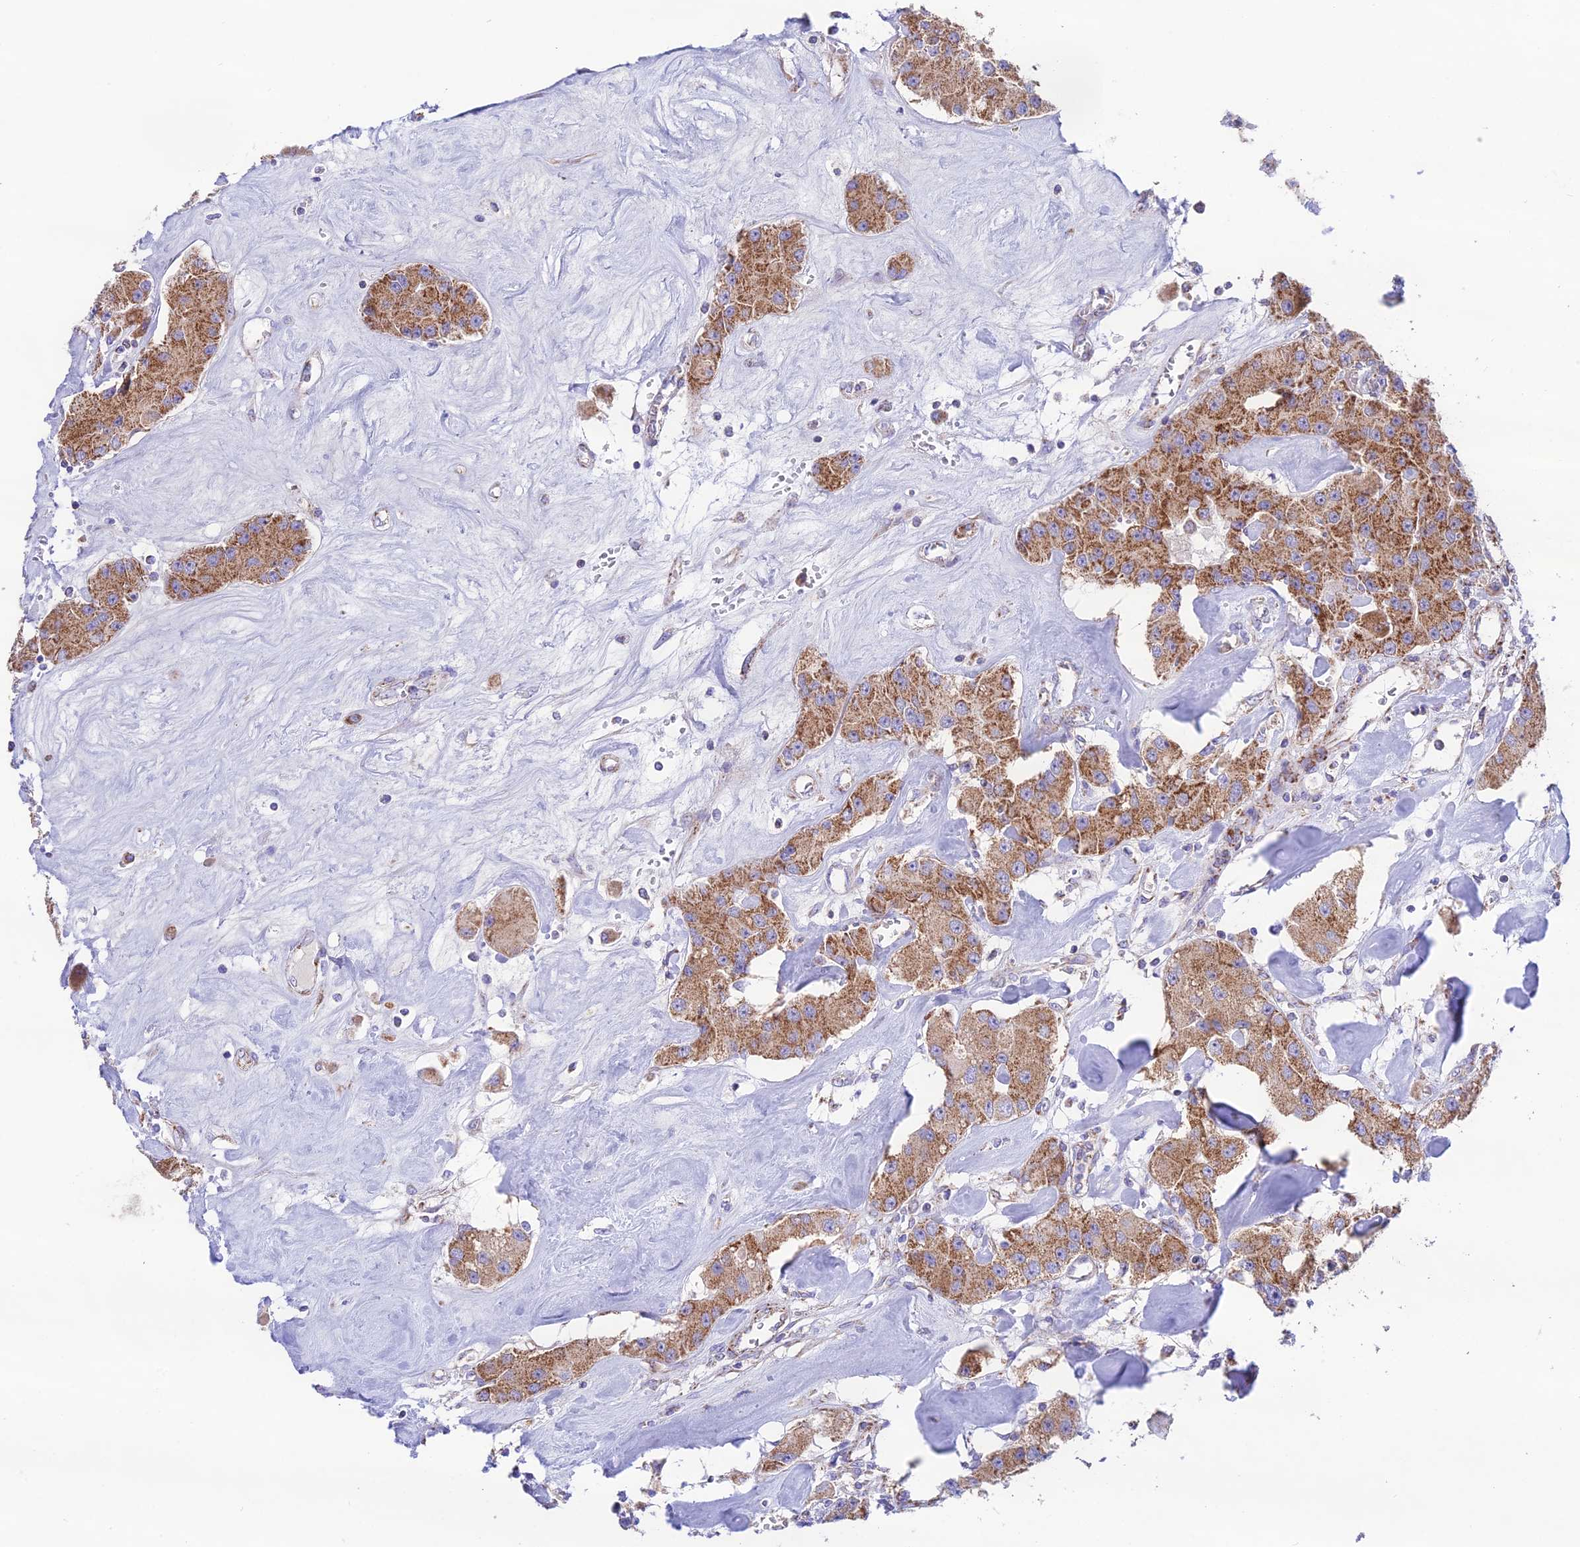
{"staining": {"intensity": "moderate", "quantity": ">75%", "location": "cytoplasmic/membranous"}, "tissue": "carcinoid", "cell_type": "Tumor cells", "image_type": "cancer", "snomed": [{"axis": "morphology", "description": "Carcinoid, malignant, NOS"}, {"axis": "topography", "description": "Pancreas"}], "caption": "This is an image of immunohistochemistry (IHC) staining of malignant carcinoid, which shows moderate expression in the cytoplasmic/membranous of tumor cells.", "gene": "HSDL2", "patient": {"sex": "male", "age": 41}}